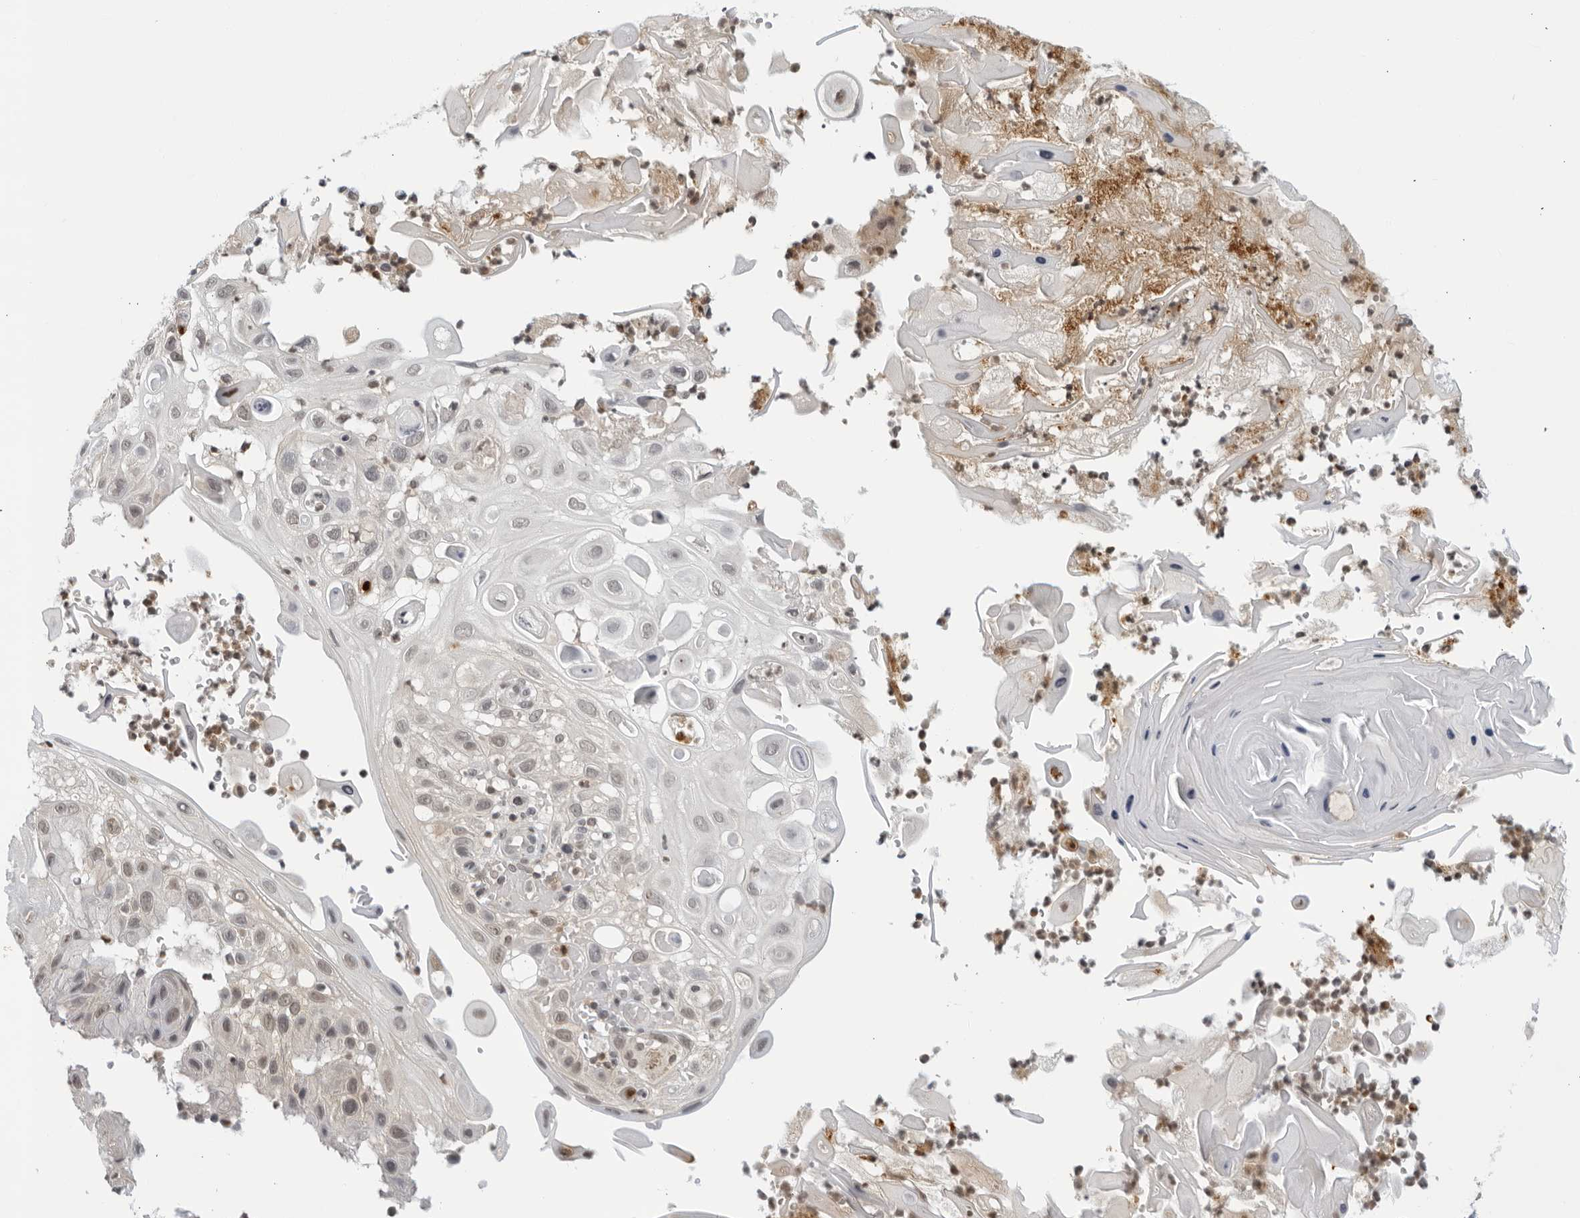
{"staining": {"intensity": "weak", "quantity": "25%-75%", "location": "nuclear"}, "tissue": "skin cancer", "cell_type": "Tumor cells", "image_type": "cancer", "snomed": [{"axis": "morphology", "description": "Normal tissue, NOS"}, {"axis": "morphology", "description": "Squamous cell carcinoma, NOS"}, {"axis": "topography", "description": "Skin"}], "caption": "Protein staining shows weak nuclear expression in about 25%-75% of tumor cells in skin cancer (squamous cell carcinoma).", "gene": "CC2D1B", "patient": {"sex": "female", "age": 96}}